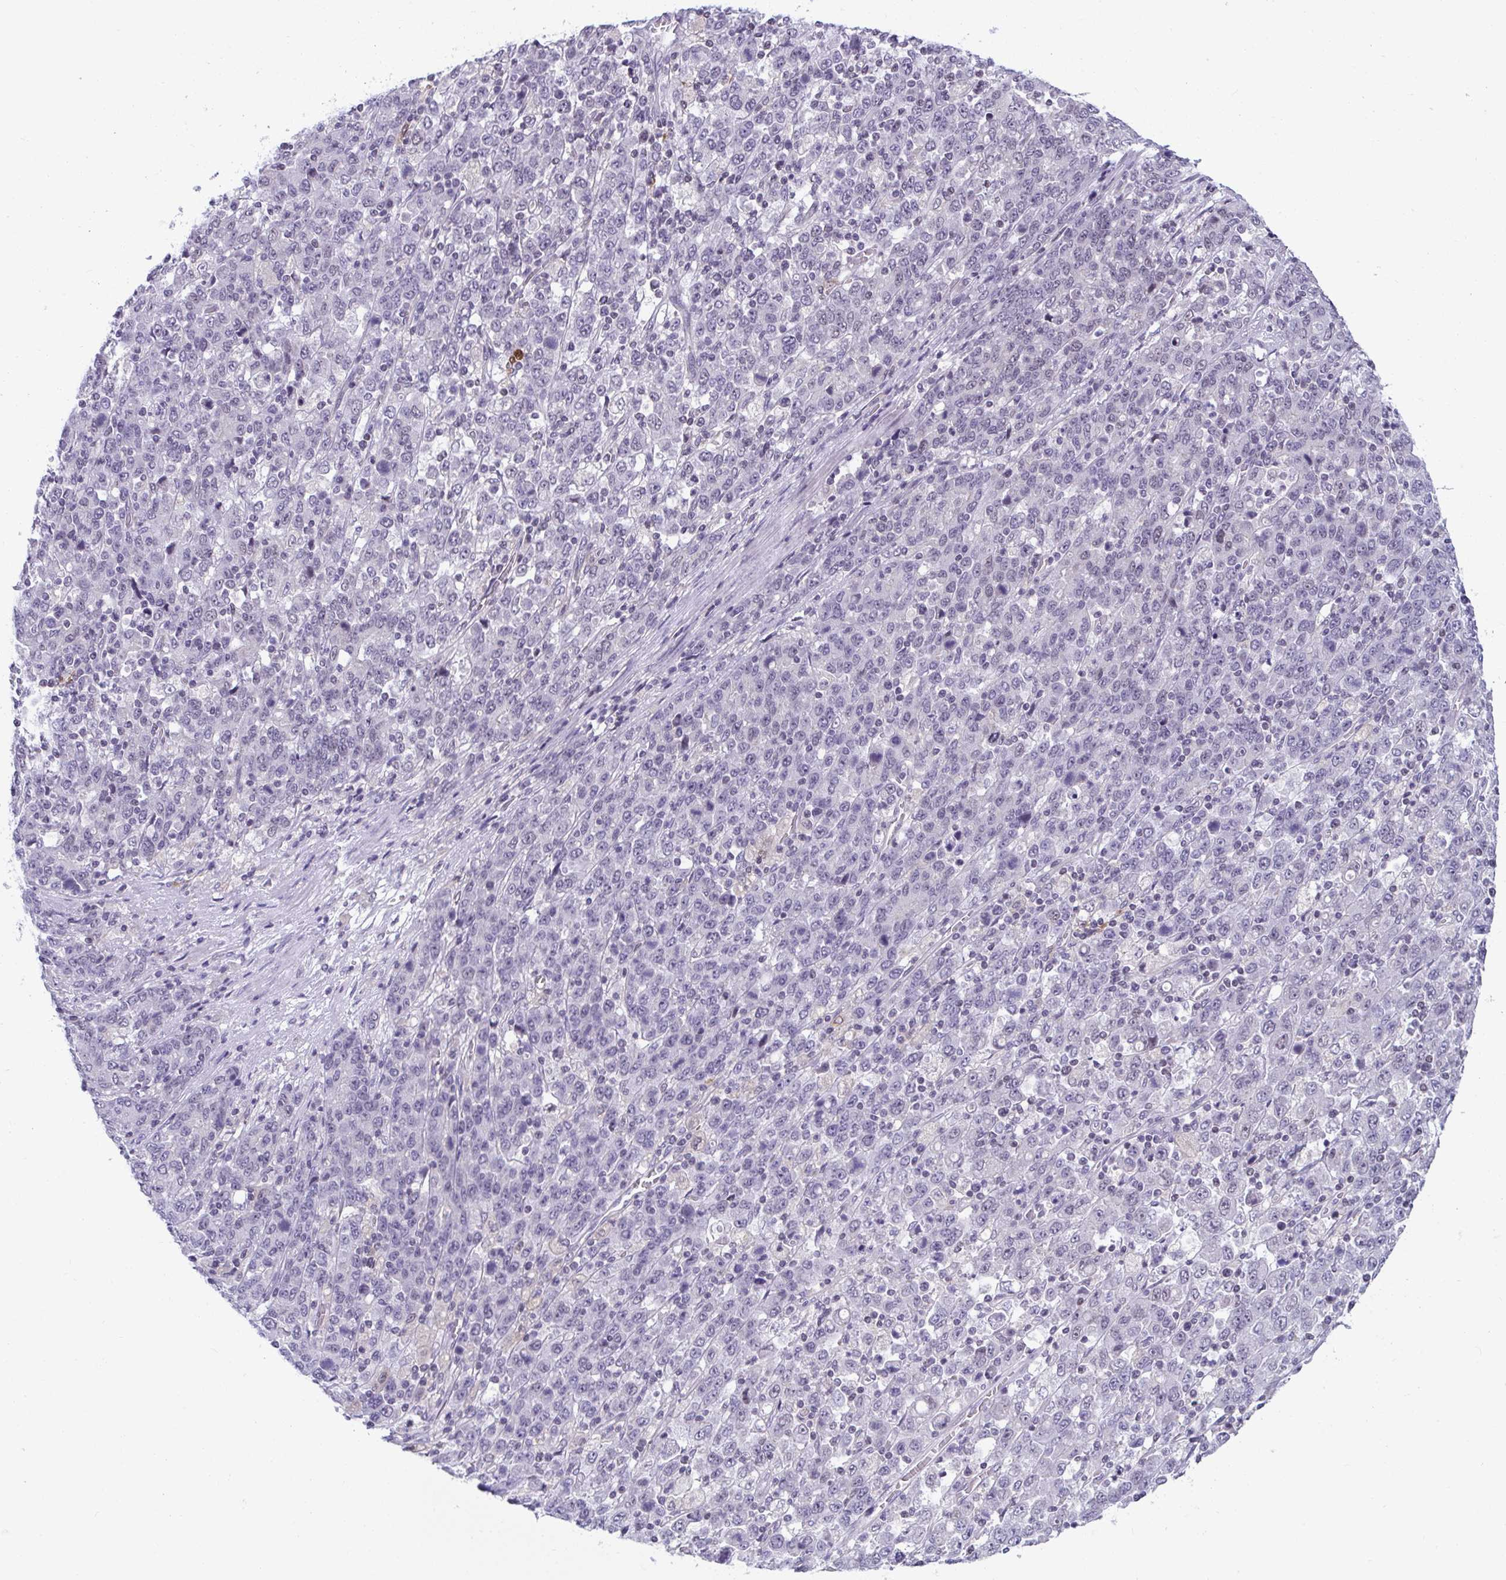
{"staining": {"intensity": "negative", "quantity": "none", "location": "none"}, "tissue": "stomach cancer", "cell_type": "Tumor cells", "image_type": "cancer", "snomed": [{"axis": "morphology", "description": "Adenocarcinoma, NOS"}, {"axis": "topography", "description": "Stomach, upper"}], "caption": "Tumor cells are negative for protein expression in human stomach cancer (adenocarcinoma). (DAB (3,3'-diaminobenzidine) immunohistochemistry visualized using brightfield microscopy, high magnification).", "gene": "SNX11", "patient": {"sex": "male", "age": 69}}